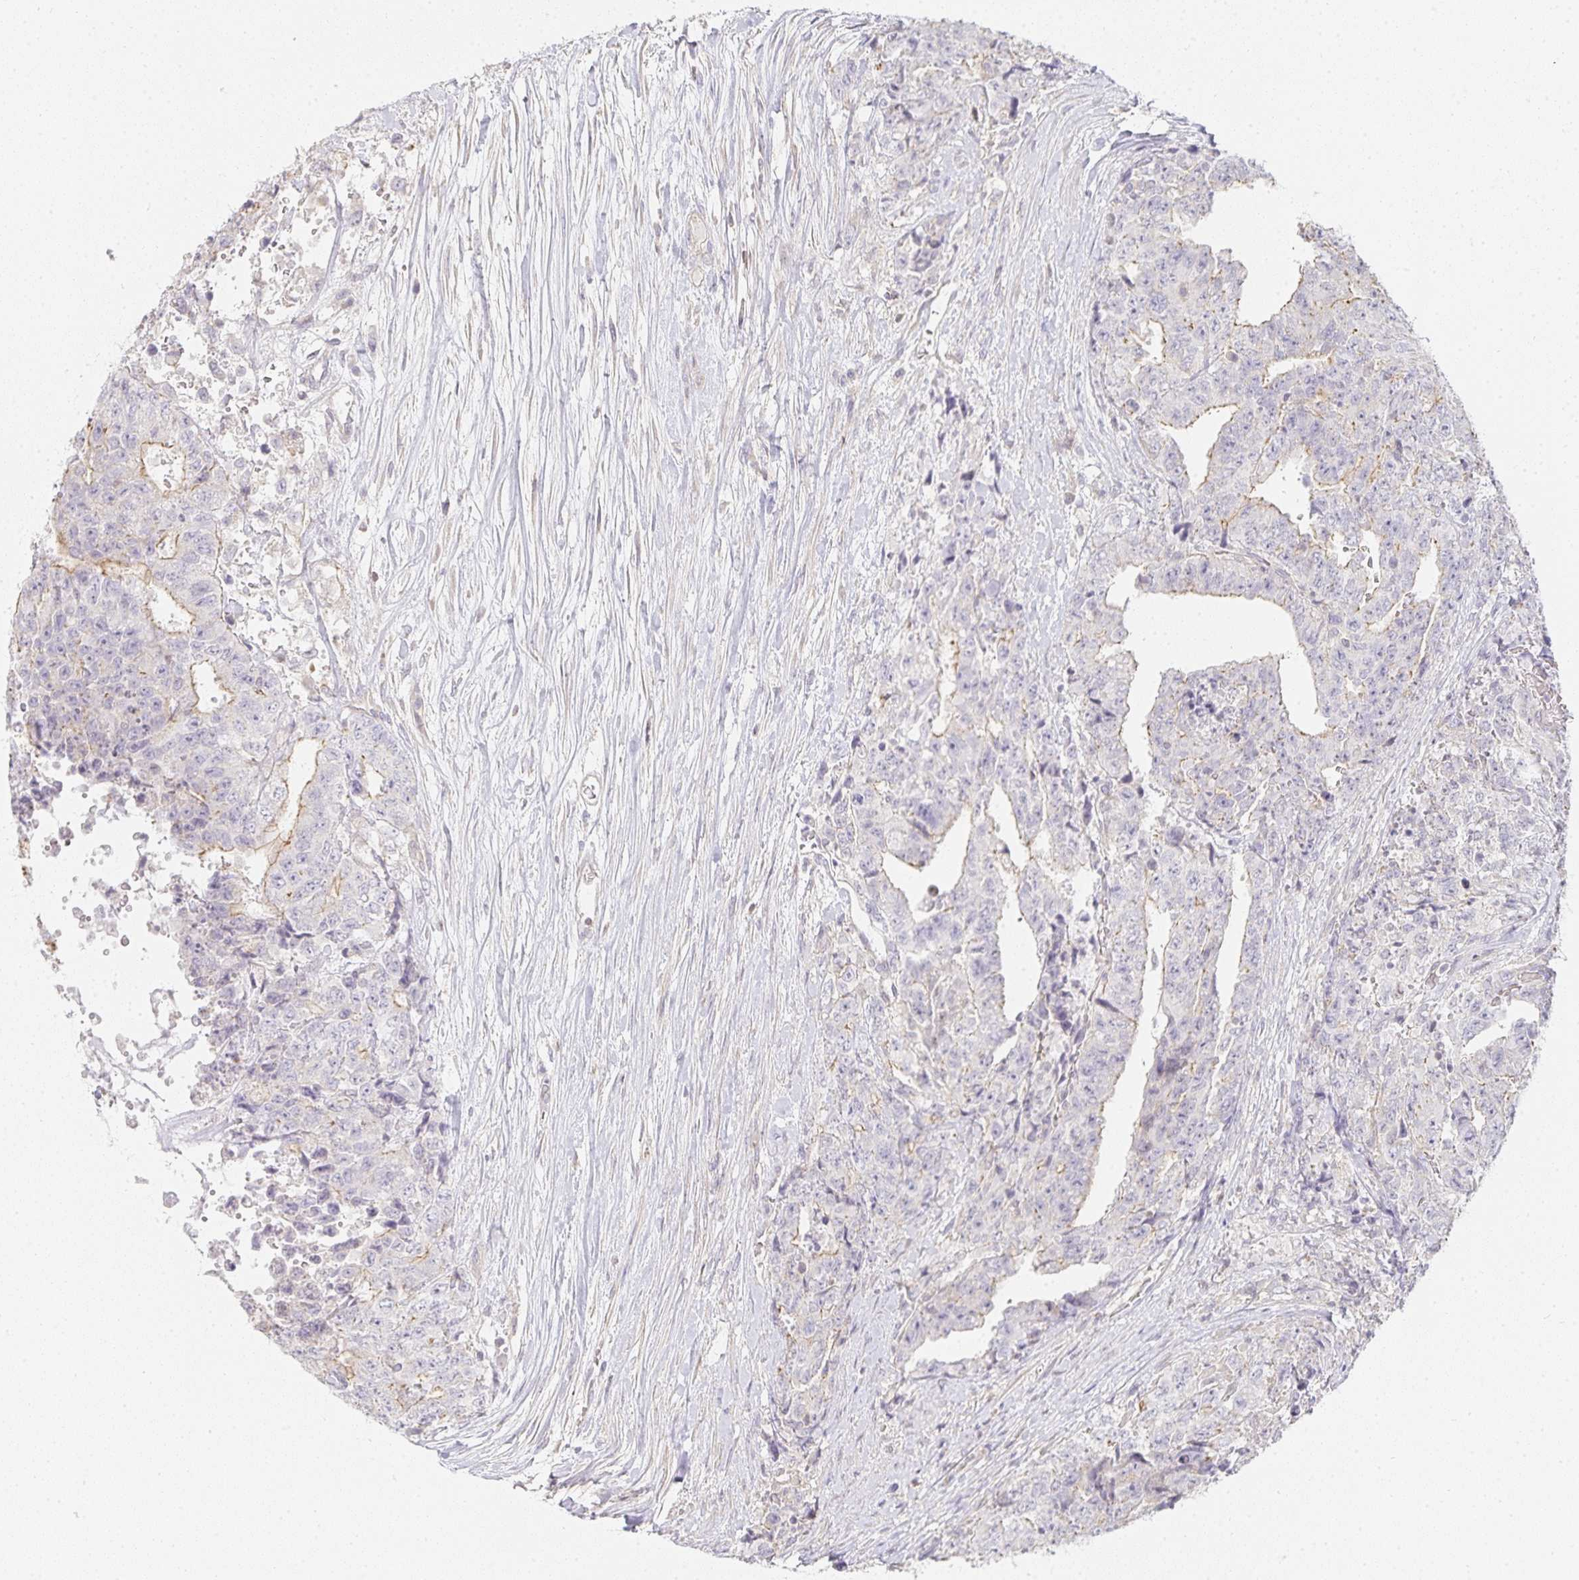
{"staining": {"intensity": "weak", "quantity": "25%-75%", "location": "cytoplasmic/membranous"}, "tissue": "testis cancer", "cell_type": "Tumor cells", "image_type": "cancer", "snomed": [{"axis": "morphology", "description": "Carcinoma, Embryonal, NOS"}, {"axis": "topography", "description": "Testis"}], "caption": "Protein staining of testis embryonal carcinoma tissue exhibits weak cytoplasmic/membranous positivity in about 25%-75% of tumor cells.", "gene": "GATA3", "patient": {"sex": "male", "age": 24}}